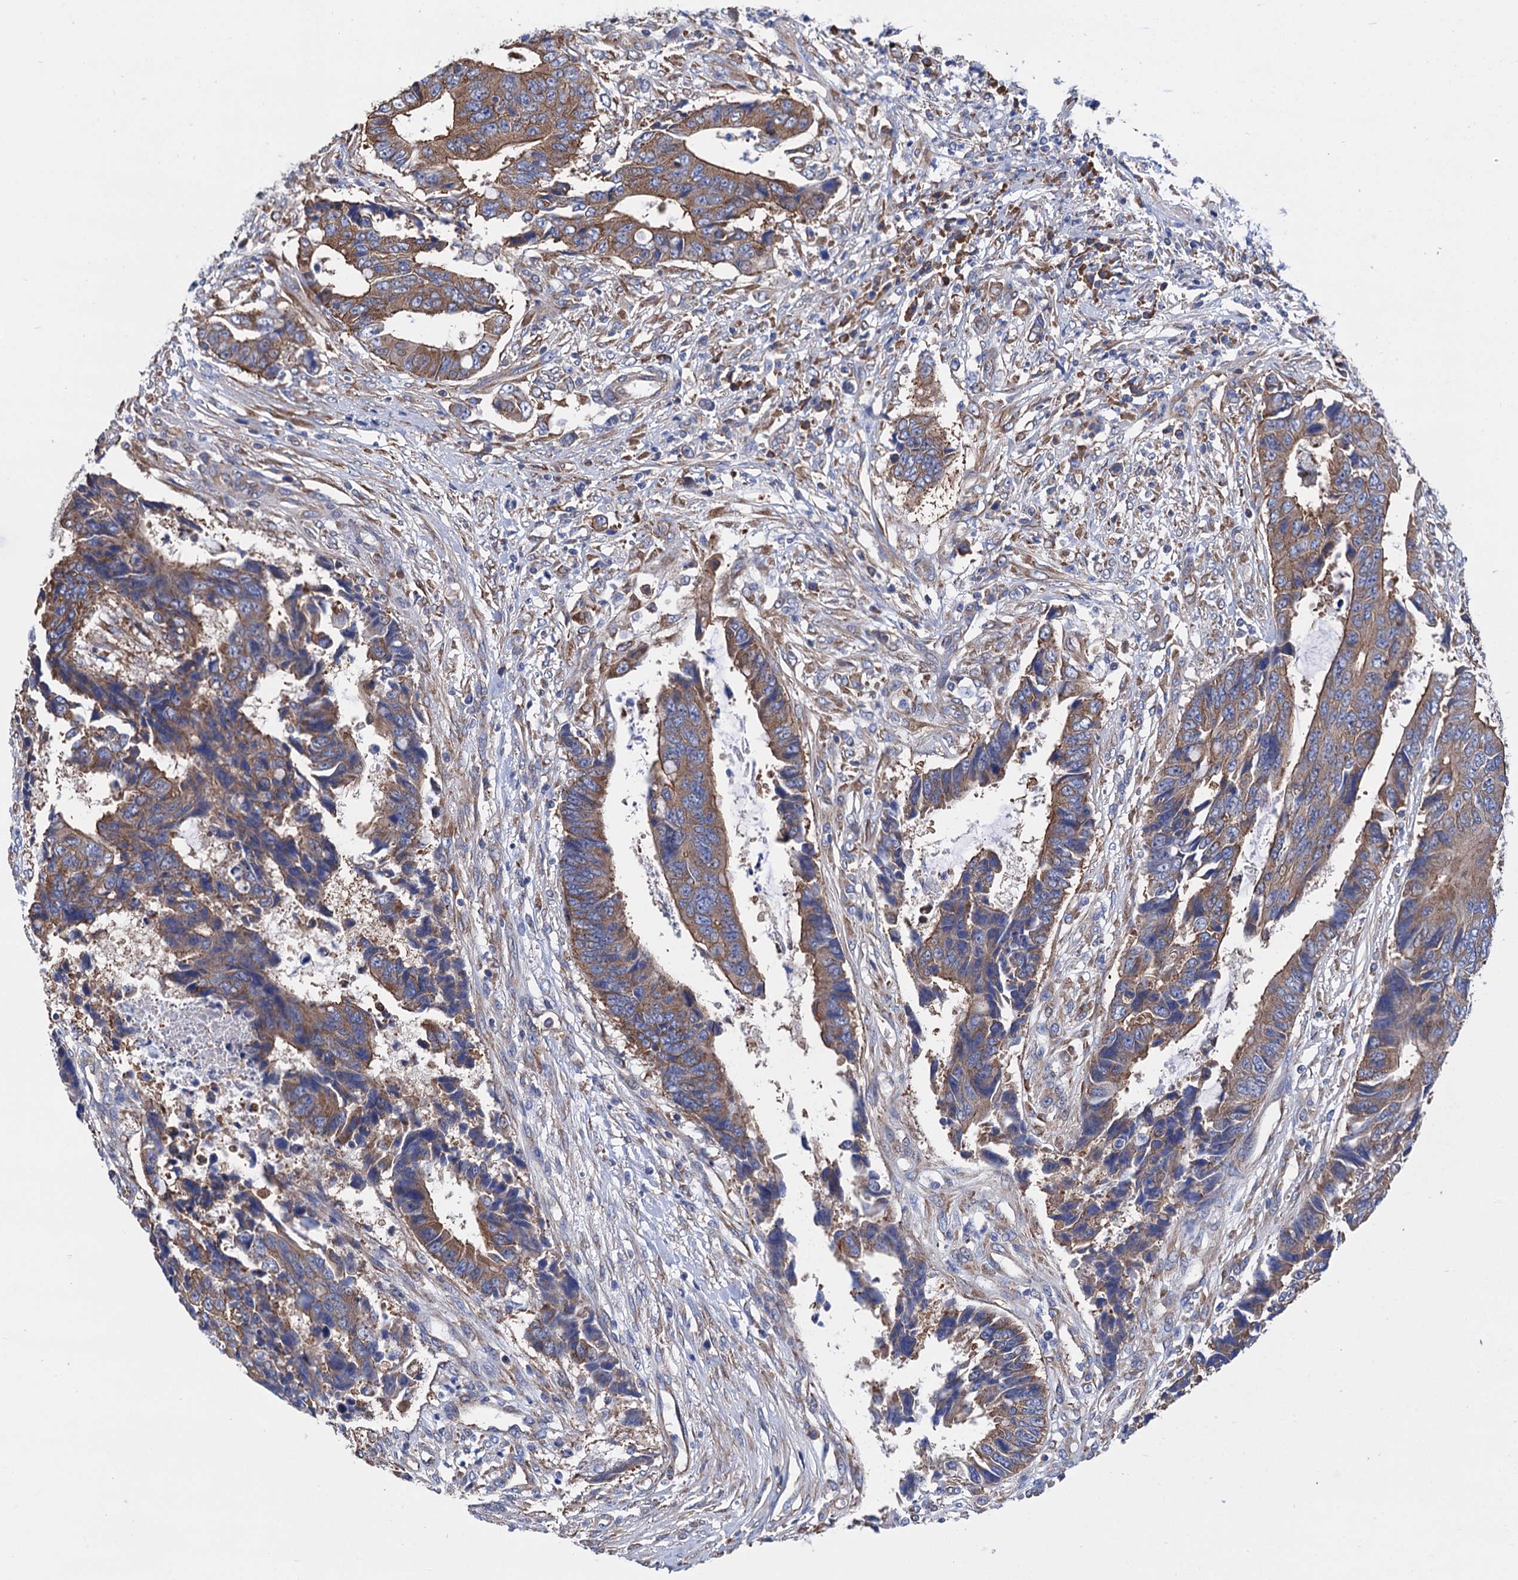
{"staining": {"intensity": "moderate", "quantity": ">75%", "location": "cytoplasmic/membranous"}, "tissue": "colorectal cancer", "cell_type": "Tumor cells", "image_type": "cancer", "snomed": [{"axis": "morphology", "description": "Adenocarcinoma, NOS"}, {"axis": "topography", "description": "Rectum"}], "caption": "Brown immunohistochemical staining in human colorectal adenocarcinoma displays moderate cytoplasmic/membranous positivity in approximately >75% of tumor cells. The staining is performed using DAB (3,3'-diaminobenzidine) brown chromogen to label protein expression. The nuclei are counter-stained blue using hematoxylin.", "gene": "SLC12A7", "patient": {"sex": "male", "age": 84}}